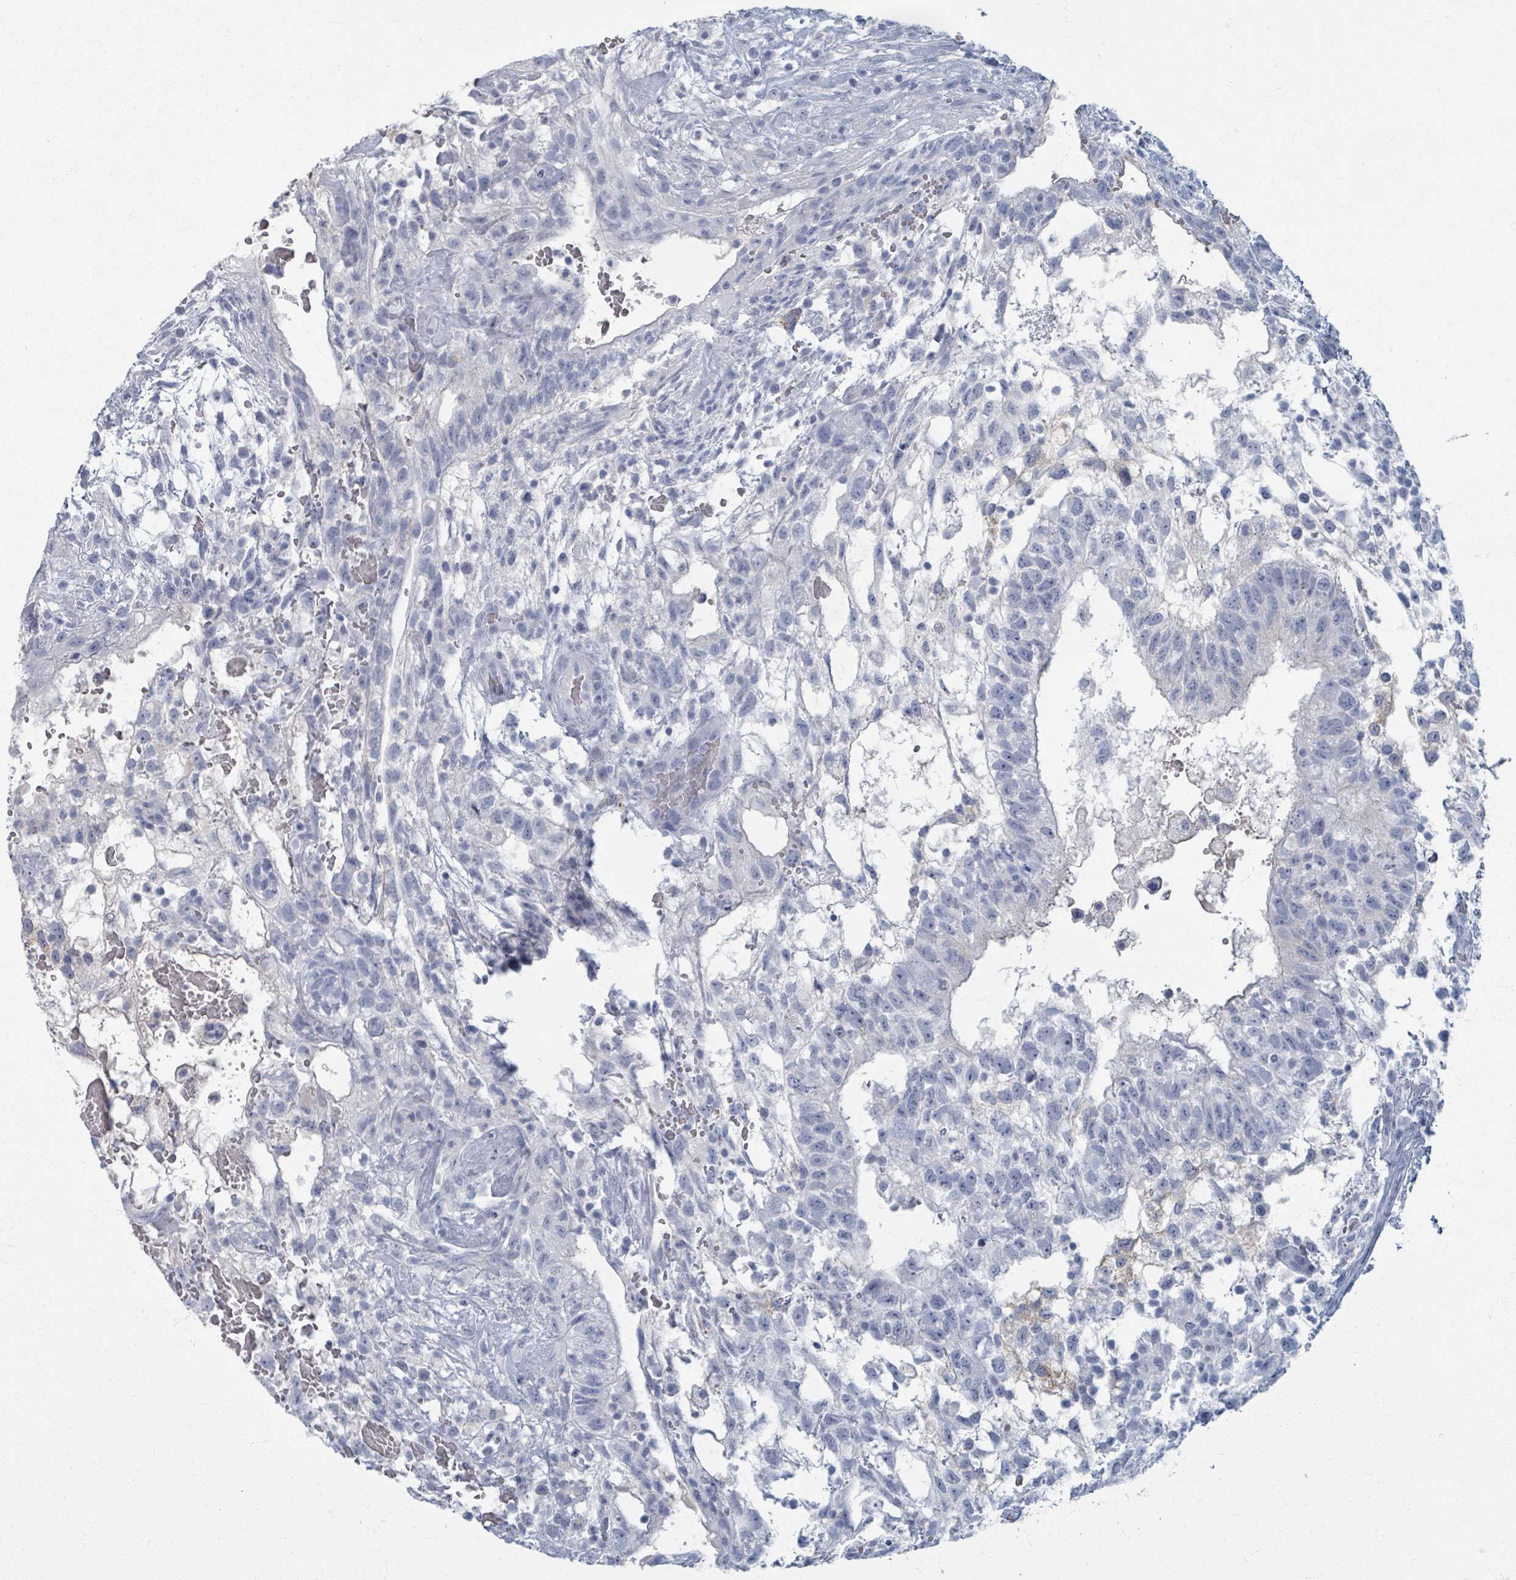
{"staining": {"intensity": "negative", "quantity": "none", "location": "none"}, "tissue": "testis cancer", "cell_type": "Tumor cells", "image_type": "cancer", "snomed": [{"axis": "morphology", "description": "Normal tissue, NOS"}, {"axis": "morphology", "description": "Carcinoma, Embryonal, NOS"}, {"axis": "topography", "description": "Testis"}], "caption": "Immunohistochemistry histopathology image of neoplastic tissue: human testis cancer stained with DAB (3,3'-diaminobenzidine) shows no significant protein expression in tumor cells.", "gene": "TAS2R1", "patient": {"sex": "male", "age": 32}}